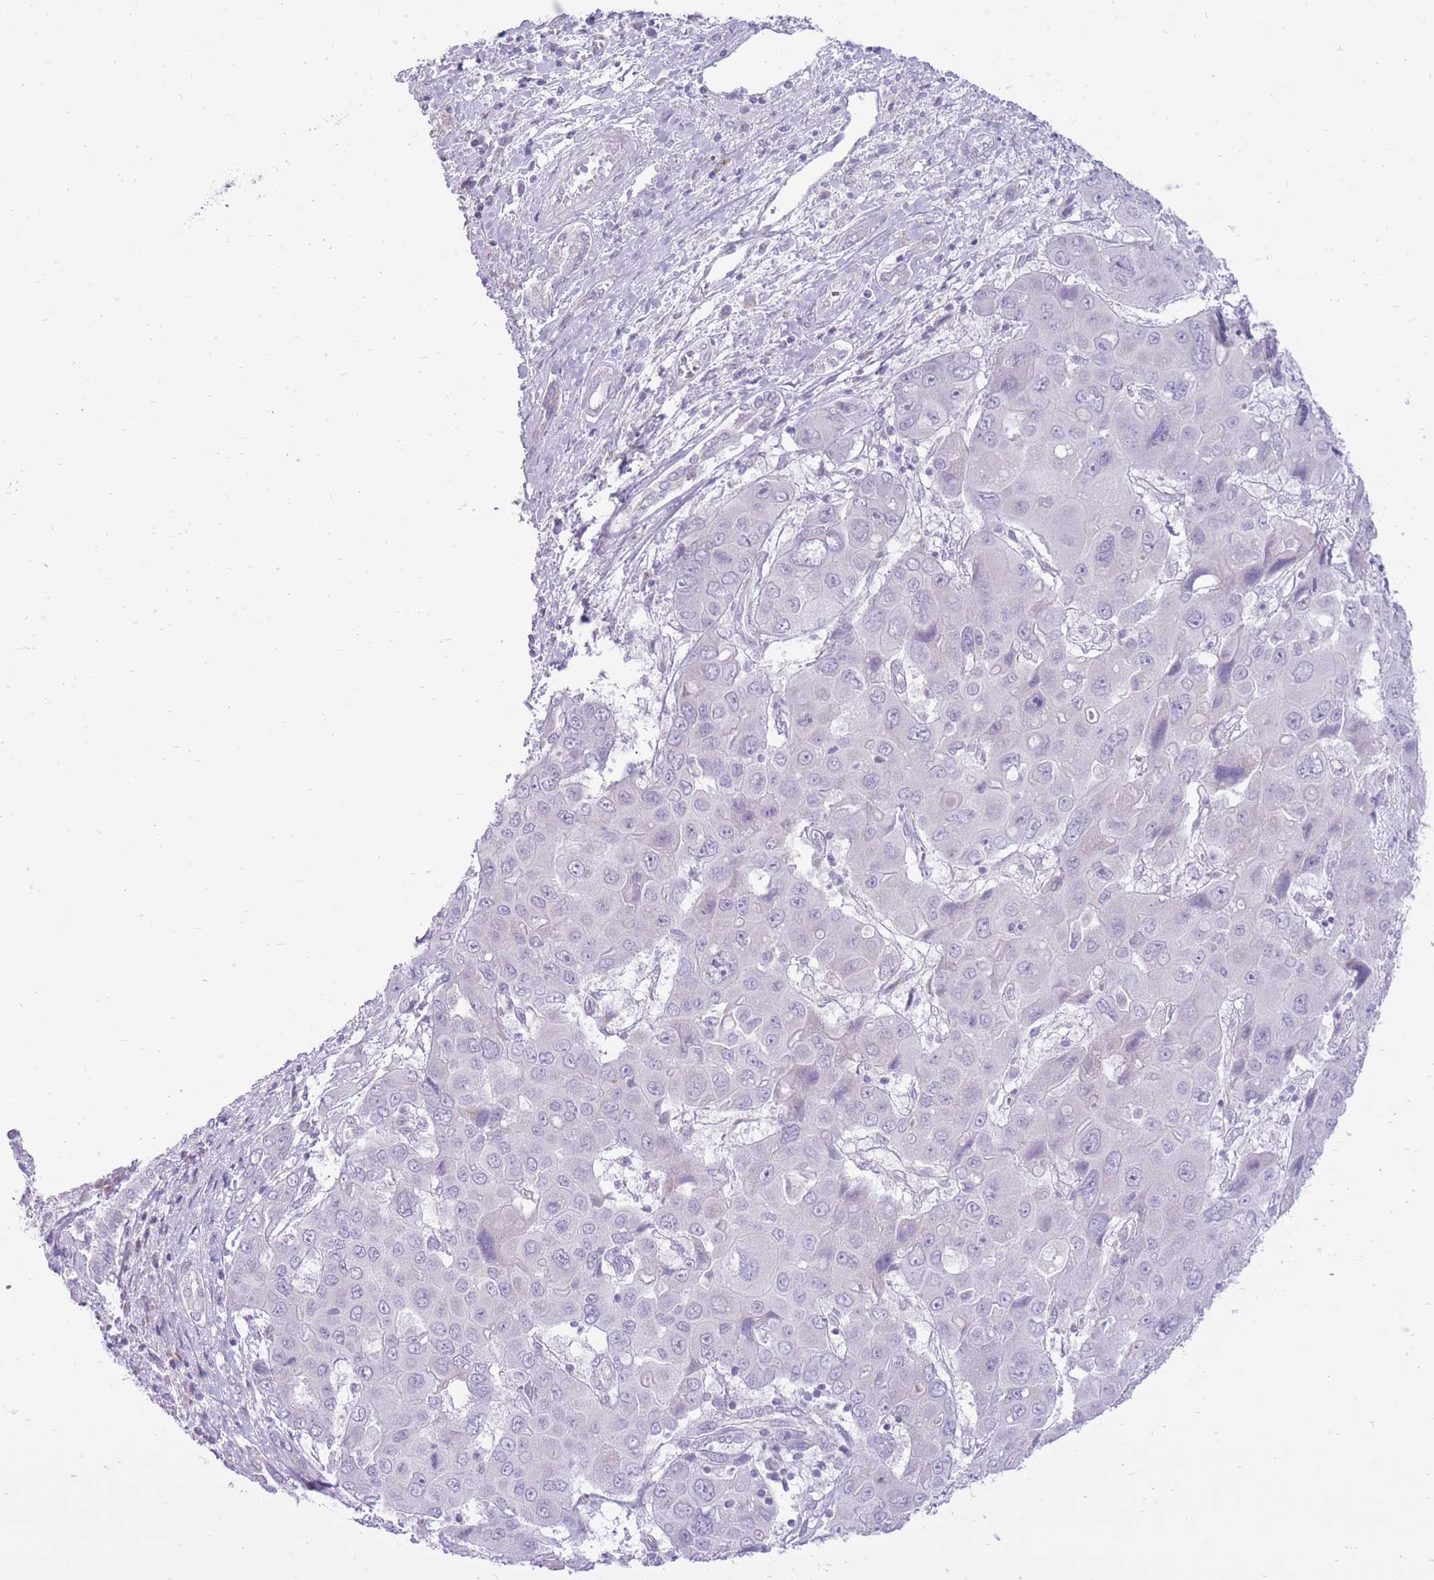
{"staining": {"intensity": "negative", "quantity": "none", "location": "none"}, "tissue": "liver cancer", "cell_type": "Tumor cells", "image_type": "cancer", "snomed": [{"axis": "morphology", "description": "Cholangiocarcinoma"}, {"axis": "topography", "description": "Liver"}], "caption": "The immunohistochemistry micrograph has no significant staining in tumor cells of liver cholangiocarcinoma tissue.", "gene": "DENND2D", "patient": {"sex": "male", "age": 67}}